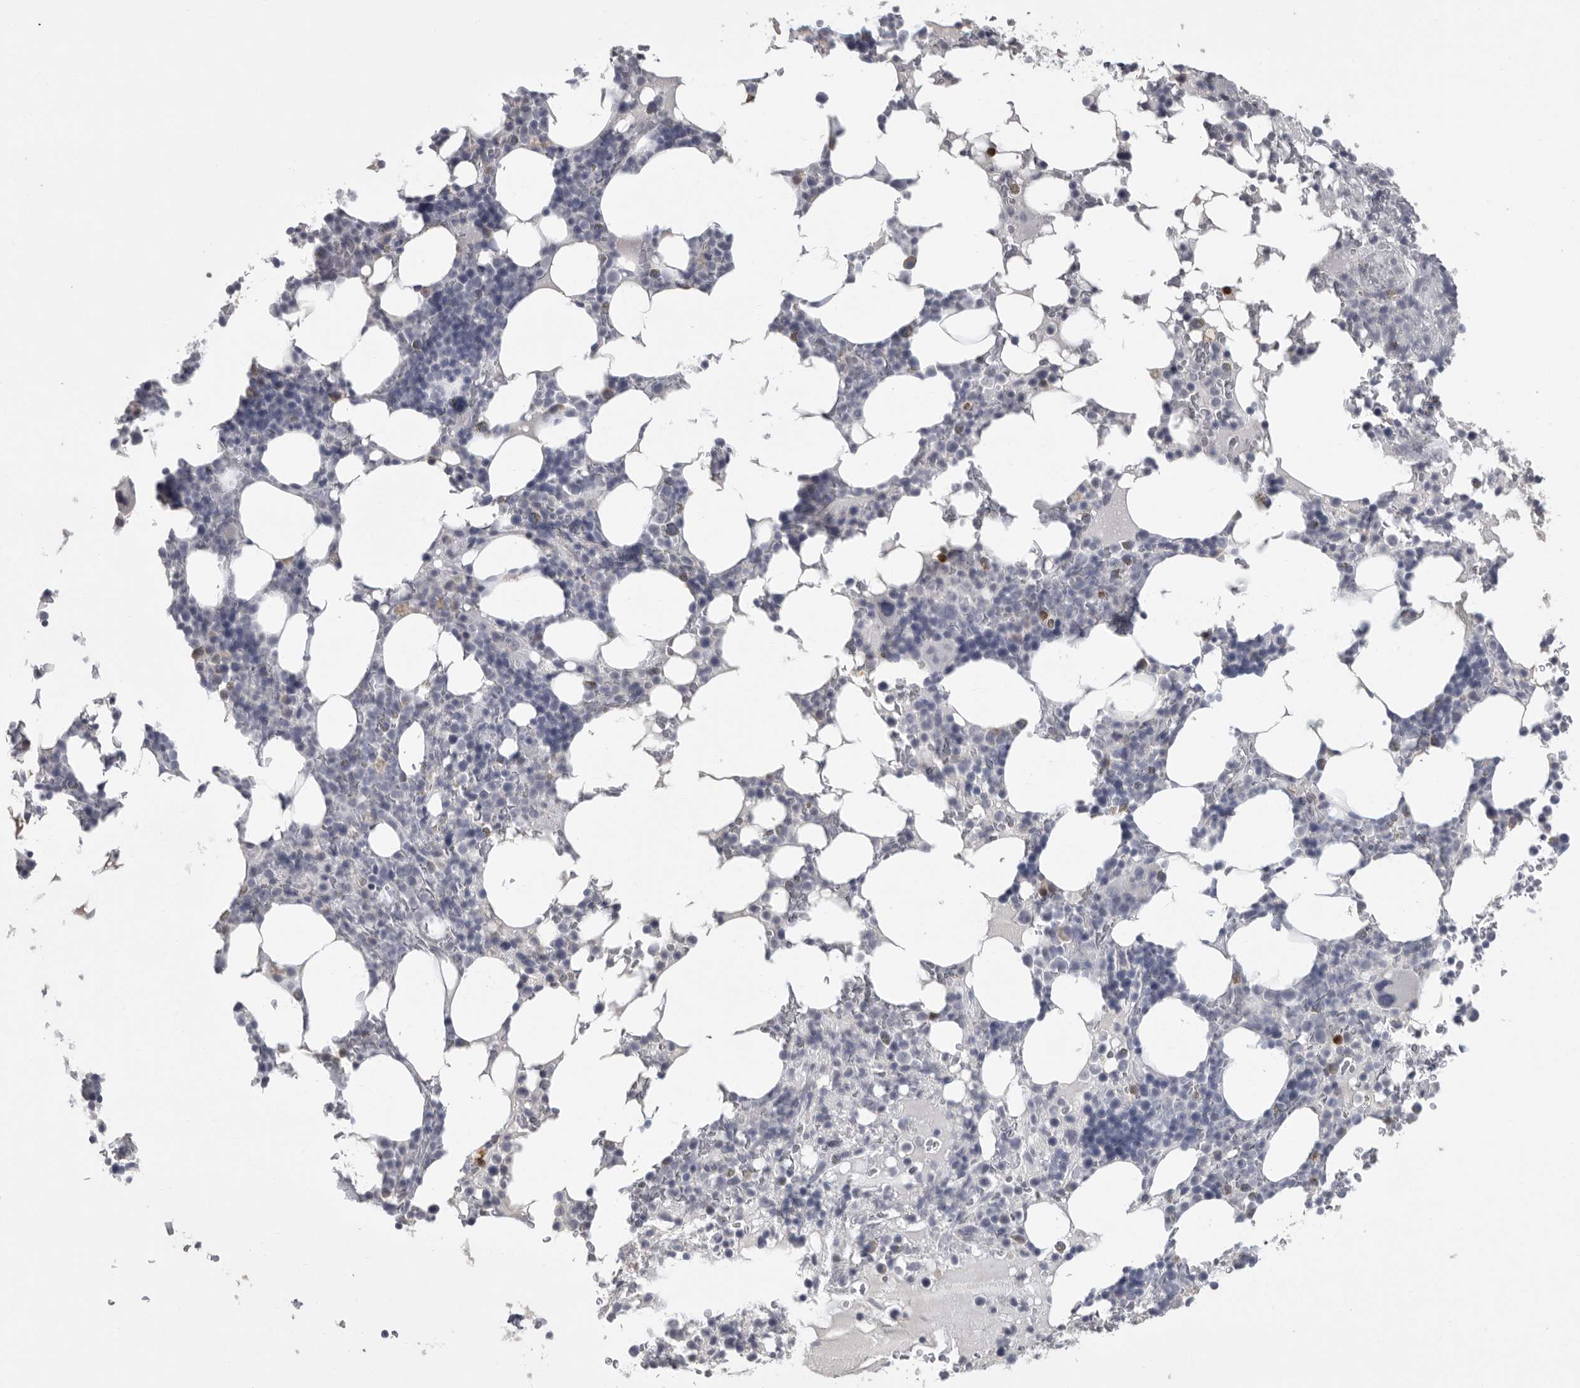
{"staining": {"intensity": "strong", "quantity": "<25%", "location": "cytoplasmic/membranous,nuclear"}, "tissue": "bone marrow", "cell_type": "Hematopoietic cells", "image_type": "normal", "snomed": [{"axis": "morphology", "description": "Normal tissue, NOS"}, {"axis": "topography", "description": "Bone marrow"}], "caption": "High-magnification brightfield microscopy of unremarkable bone marrow stained with DAB (brown) and counterstained with hematoxylin (blue). hematopoietic cells exhibit strong cytoplasmic/membranous,nuclear expression is present in about<25% of cells. Nuclei are stained in blue.", "gene": "GNLY", "patient": {"sex": "male", "age": 58}}